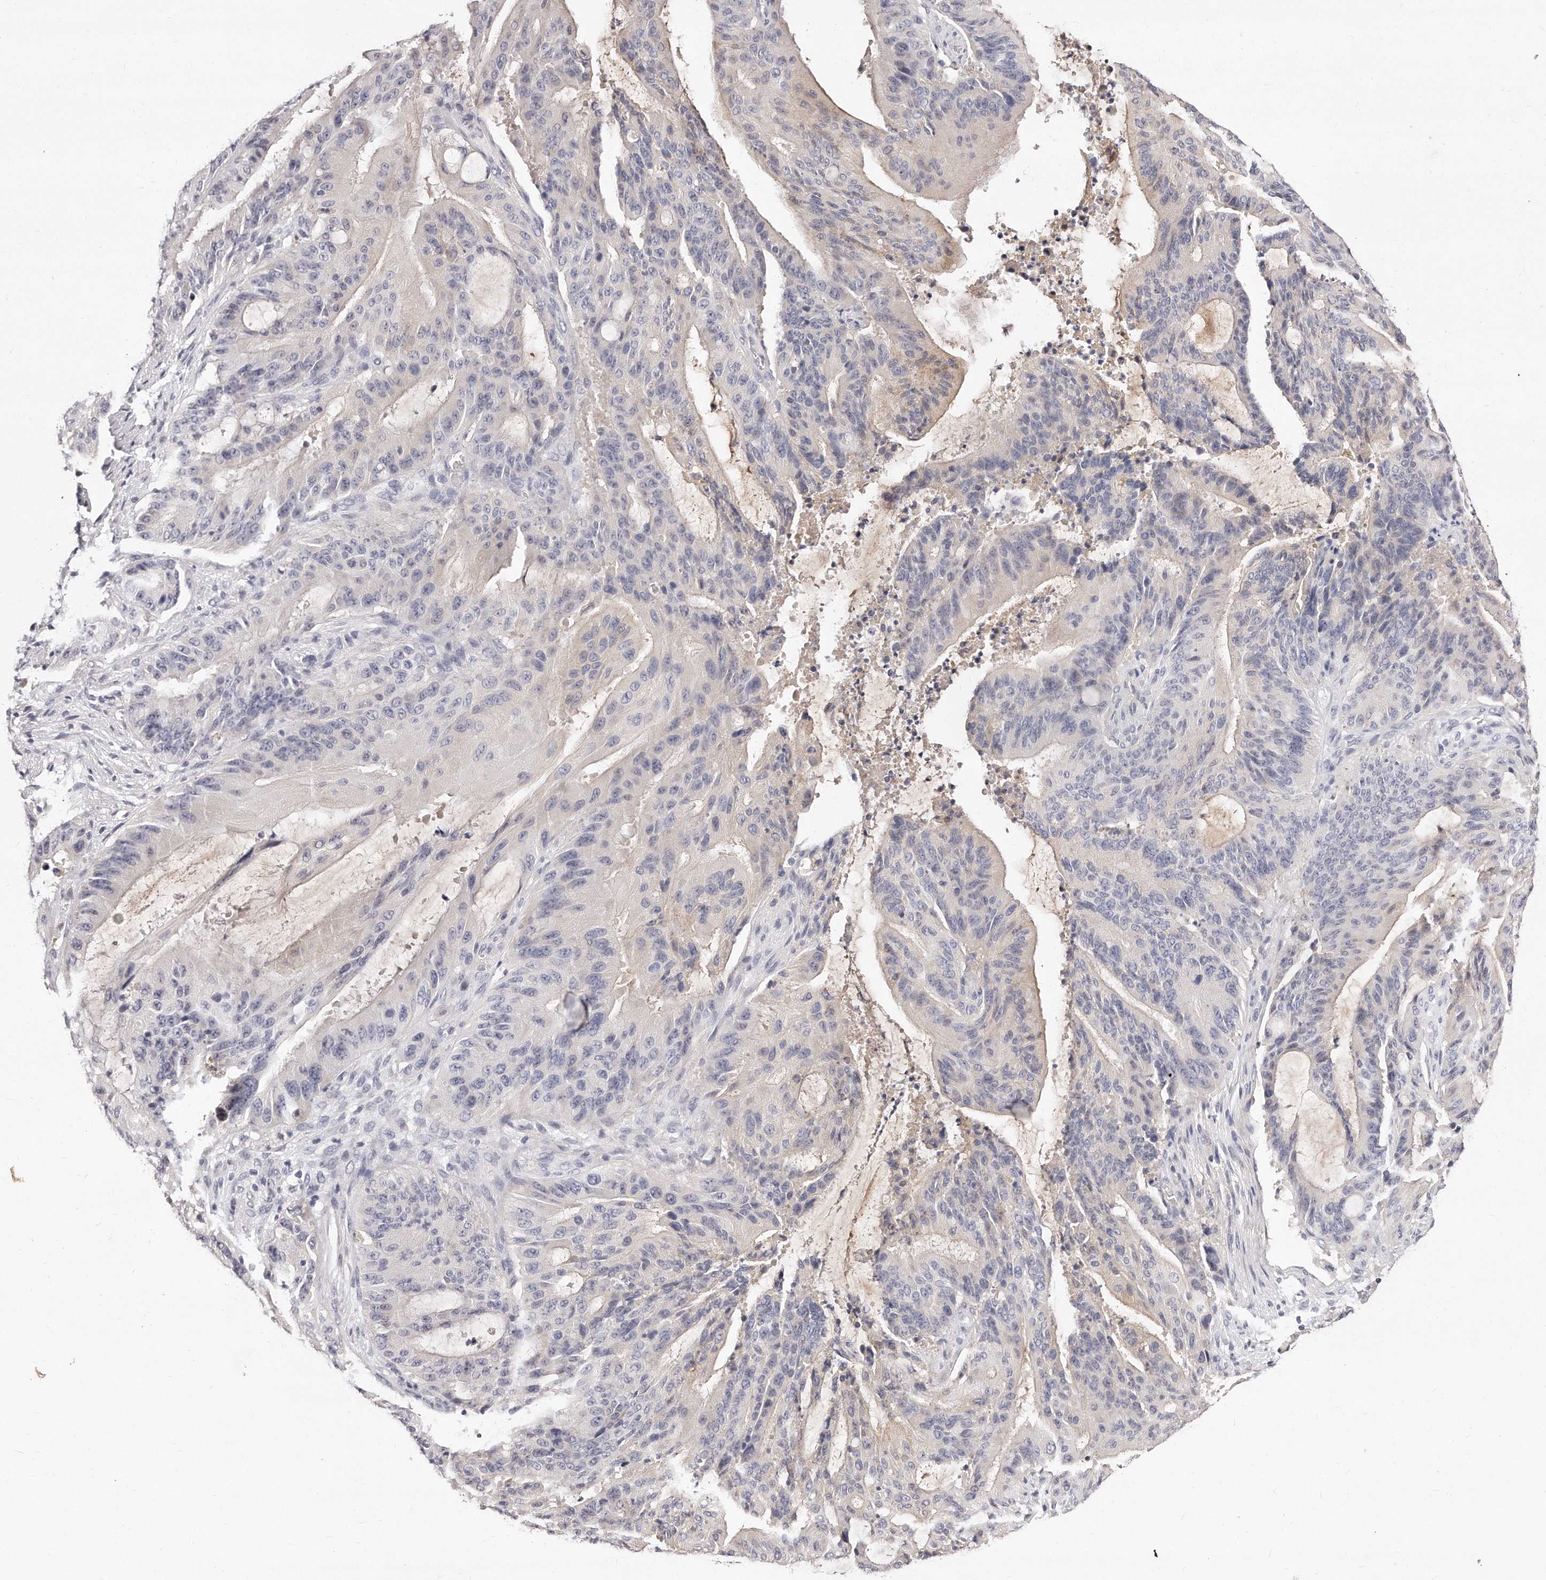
{"staining": {"intensity": "negative", "quantity": "none", "location": "none"}, "tissue": "liver cancer", "cell_type": "Tumor cells", "image_type": "cancer", "snomed": [{"axis": "morphology", "description": "Normal tissue, NOS"}, {"axis": "morphology", "description": "Cholangiocarcinoma"}, {"axis": "topography", "description": "Liver"}, {"axis": "topography", "description": "Peripheral nerve tissue"}], "caption": "Protein analysis of cholangiocarcinoma (liver) demonstrates no significant positivity in tumor cells.", "gene": "GDA", "patient": {"sex": "female", "age": 73}}